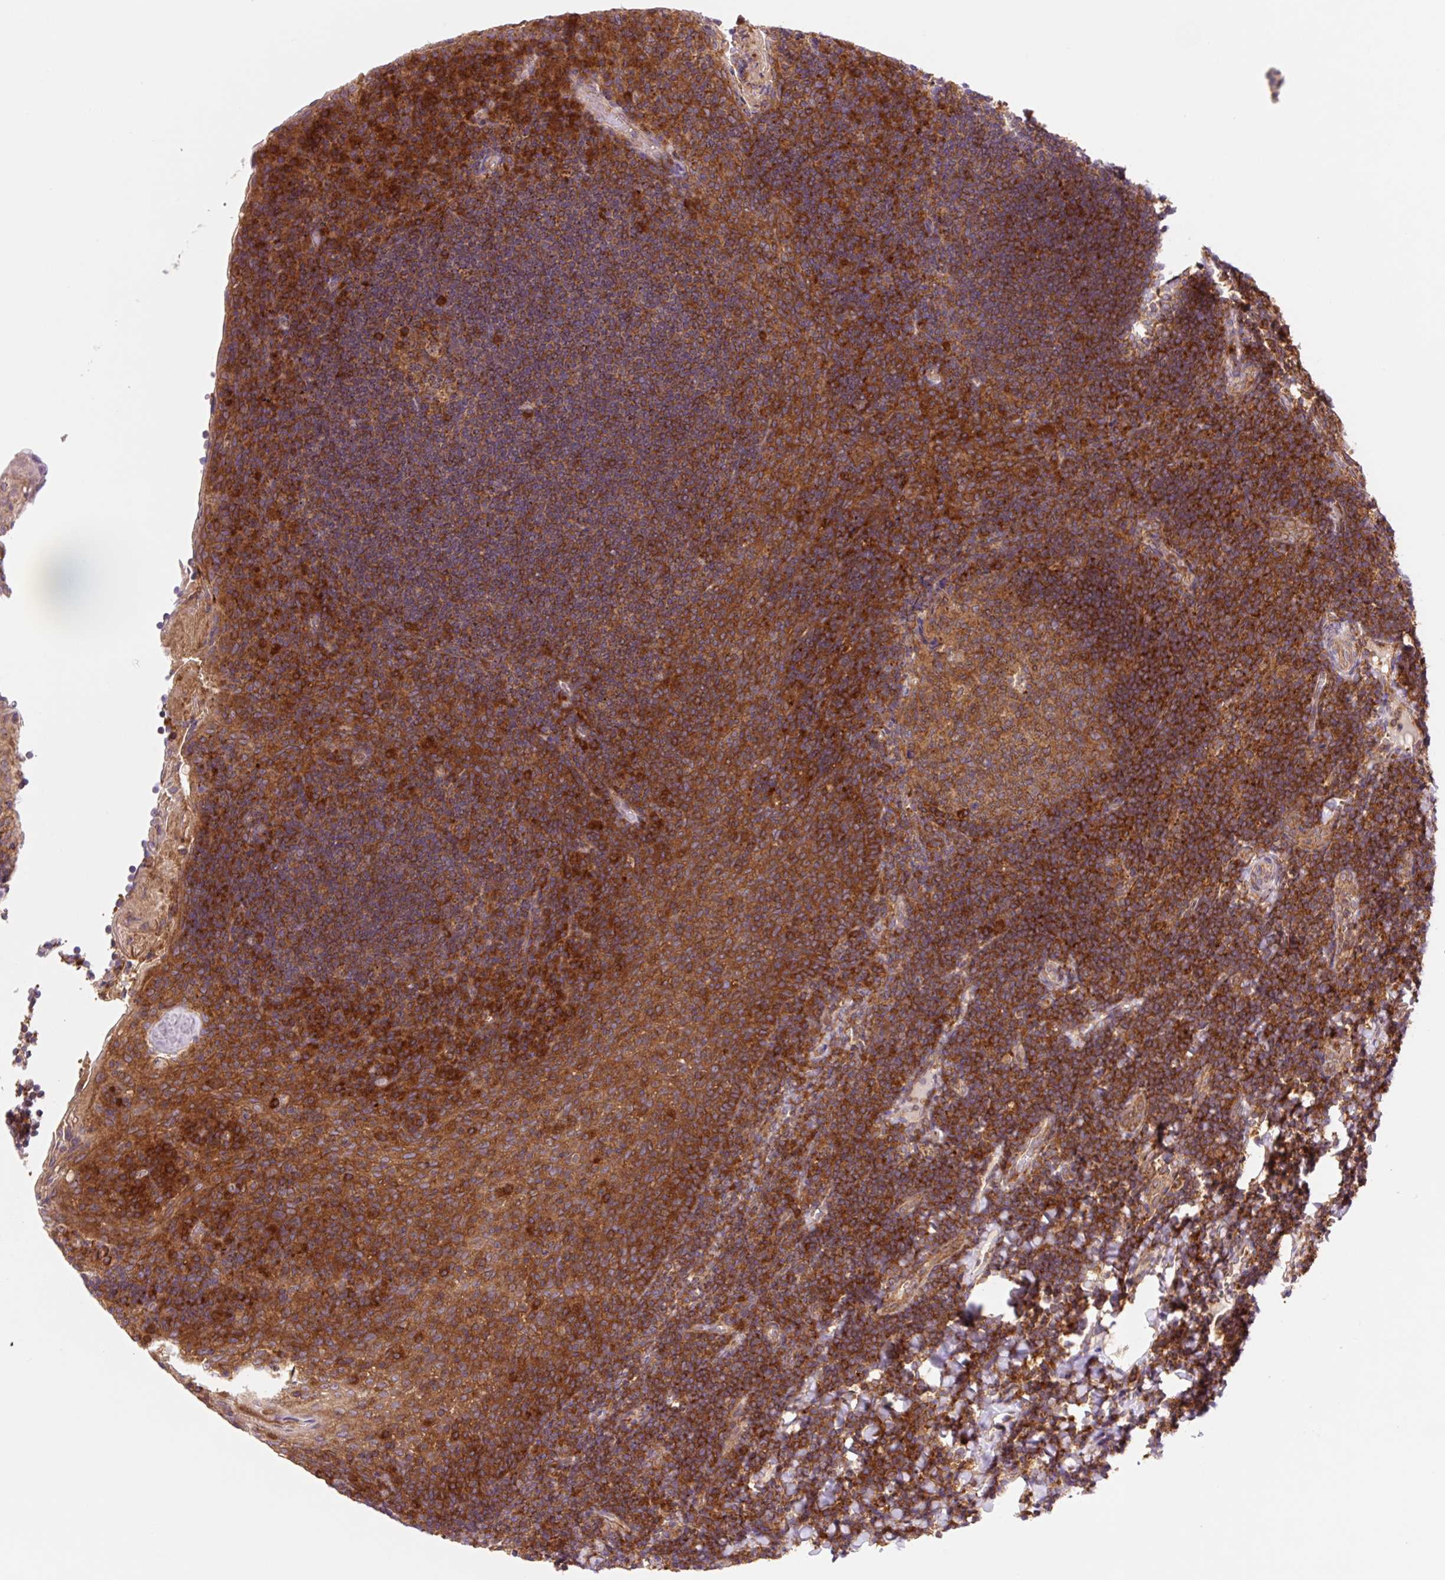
{"staining": {"intensity": "moderate", "quantity": ">75%", "location": "cytoplasmic/membranous"}, "tissue": "tonsil", "cell_type": "Germinal center cells", "image_type": "normal", "snomed": [{"axis": "morphology", "description": "Normal tissue, NOS"}, {"axis": "topography", "description": "Tonsil"}], "caption": "Protein expression analysis of normal tonsil demonstrates moderate cytoplasmic/membranous expression in about >75% of germinal center cells.", "gene": "VPS4A", "patient": {"sex": "male", "age": 17}}